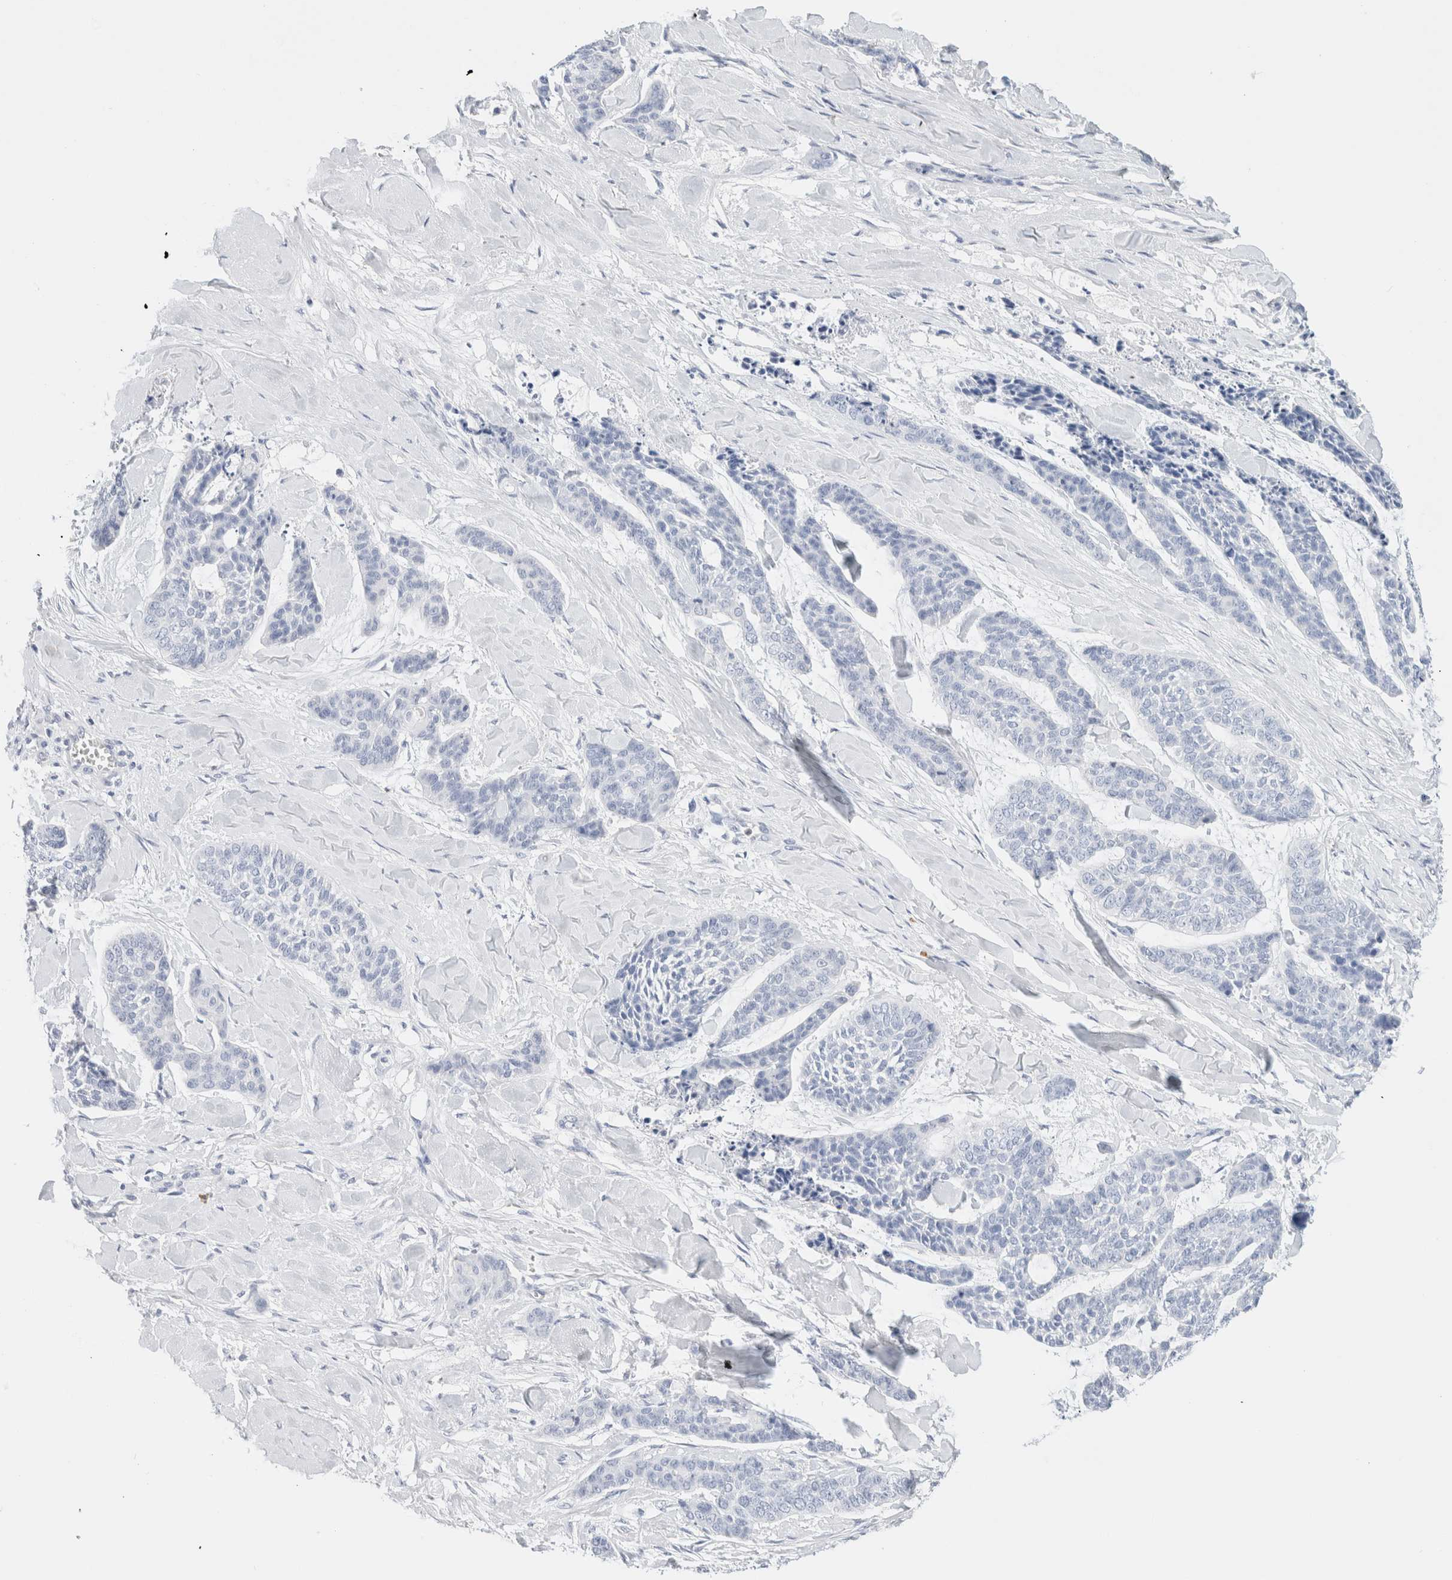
{"staining": {"intensity": "negative", "quantity": "none", "location": "none"}, "tissue": "skin cancer", "cell_type": "Tumor cells", "image_type": "cancer", "snomed": [{"axis": "morphology", "description": "Basal cell carcinoma"}, {"axis": "topography", "description": "Skin"}], "caption": "A high-resolution photomicrograph shows immunohistochemistry (IHC) staining of basal cell carcinoma (skin), which demonstrates no significant expression in tumor cells.", "gene": "ARG1", "patient": {"sex": "female", "age": 64}}